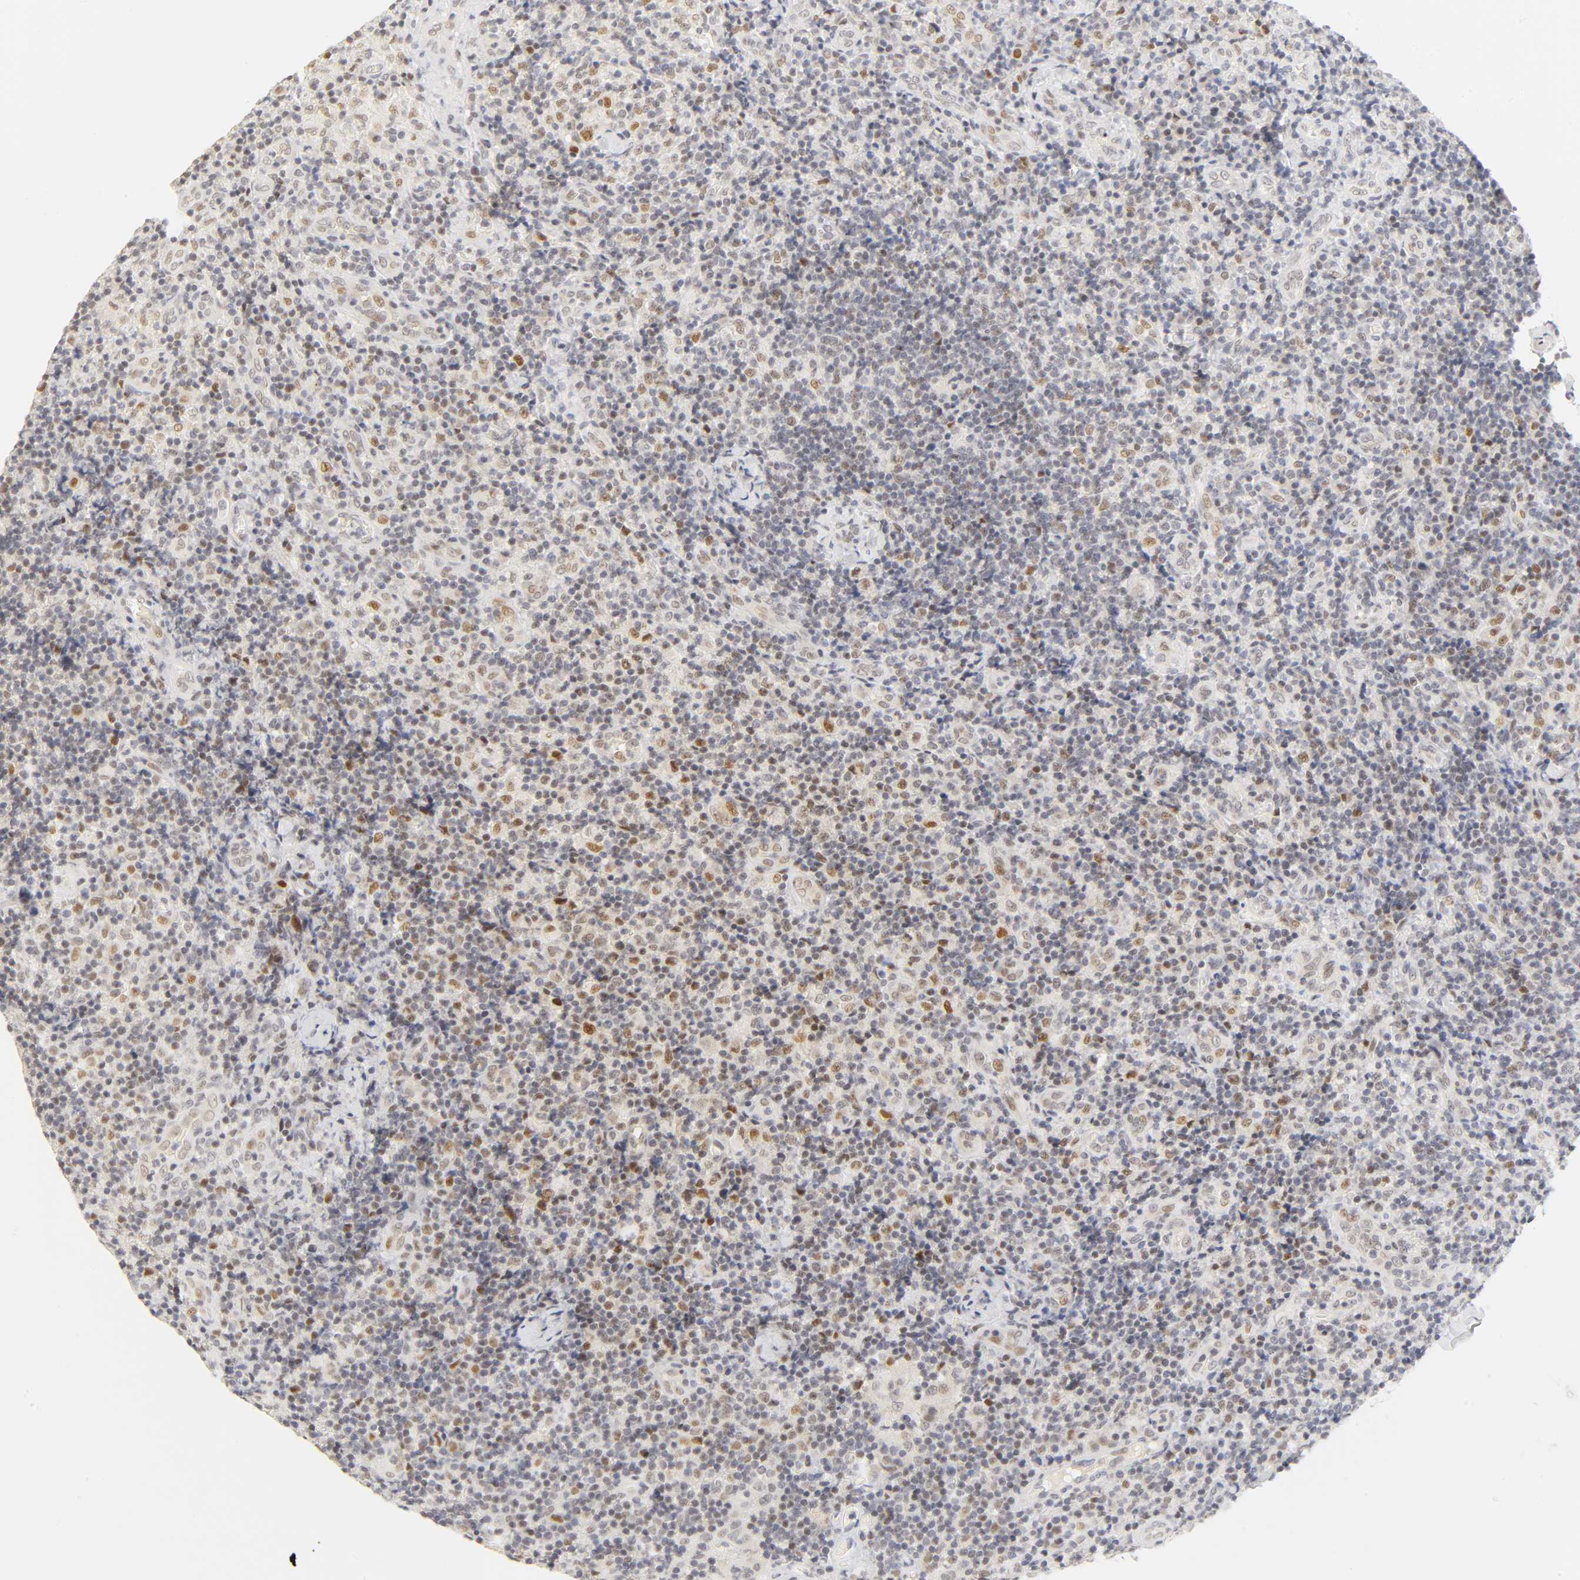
{"staining": {"intensity": "moderate", "quantity": "25%-75%", "location": "nuclear"}, "tissue": "lymph node", "cell_type": "Germinal center cells", "image_type": "normal", "snomed": [{"axis": "morphology", "description": "Normal tissue, NOS"}, {"axis": "morphology", "description": "Inflammation, NOS"}, {"axis": "topography", "description": "Lymph node"}], "caption": "Immunohistochemical staining of unremarkable lymph node displays medium levels of moderate nuclear staining in approximately 25%-75% of germinal center cells.", "gene": "MNAT1", "patient": {"sex": "male", "age": 46}}